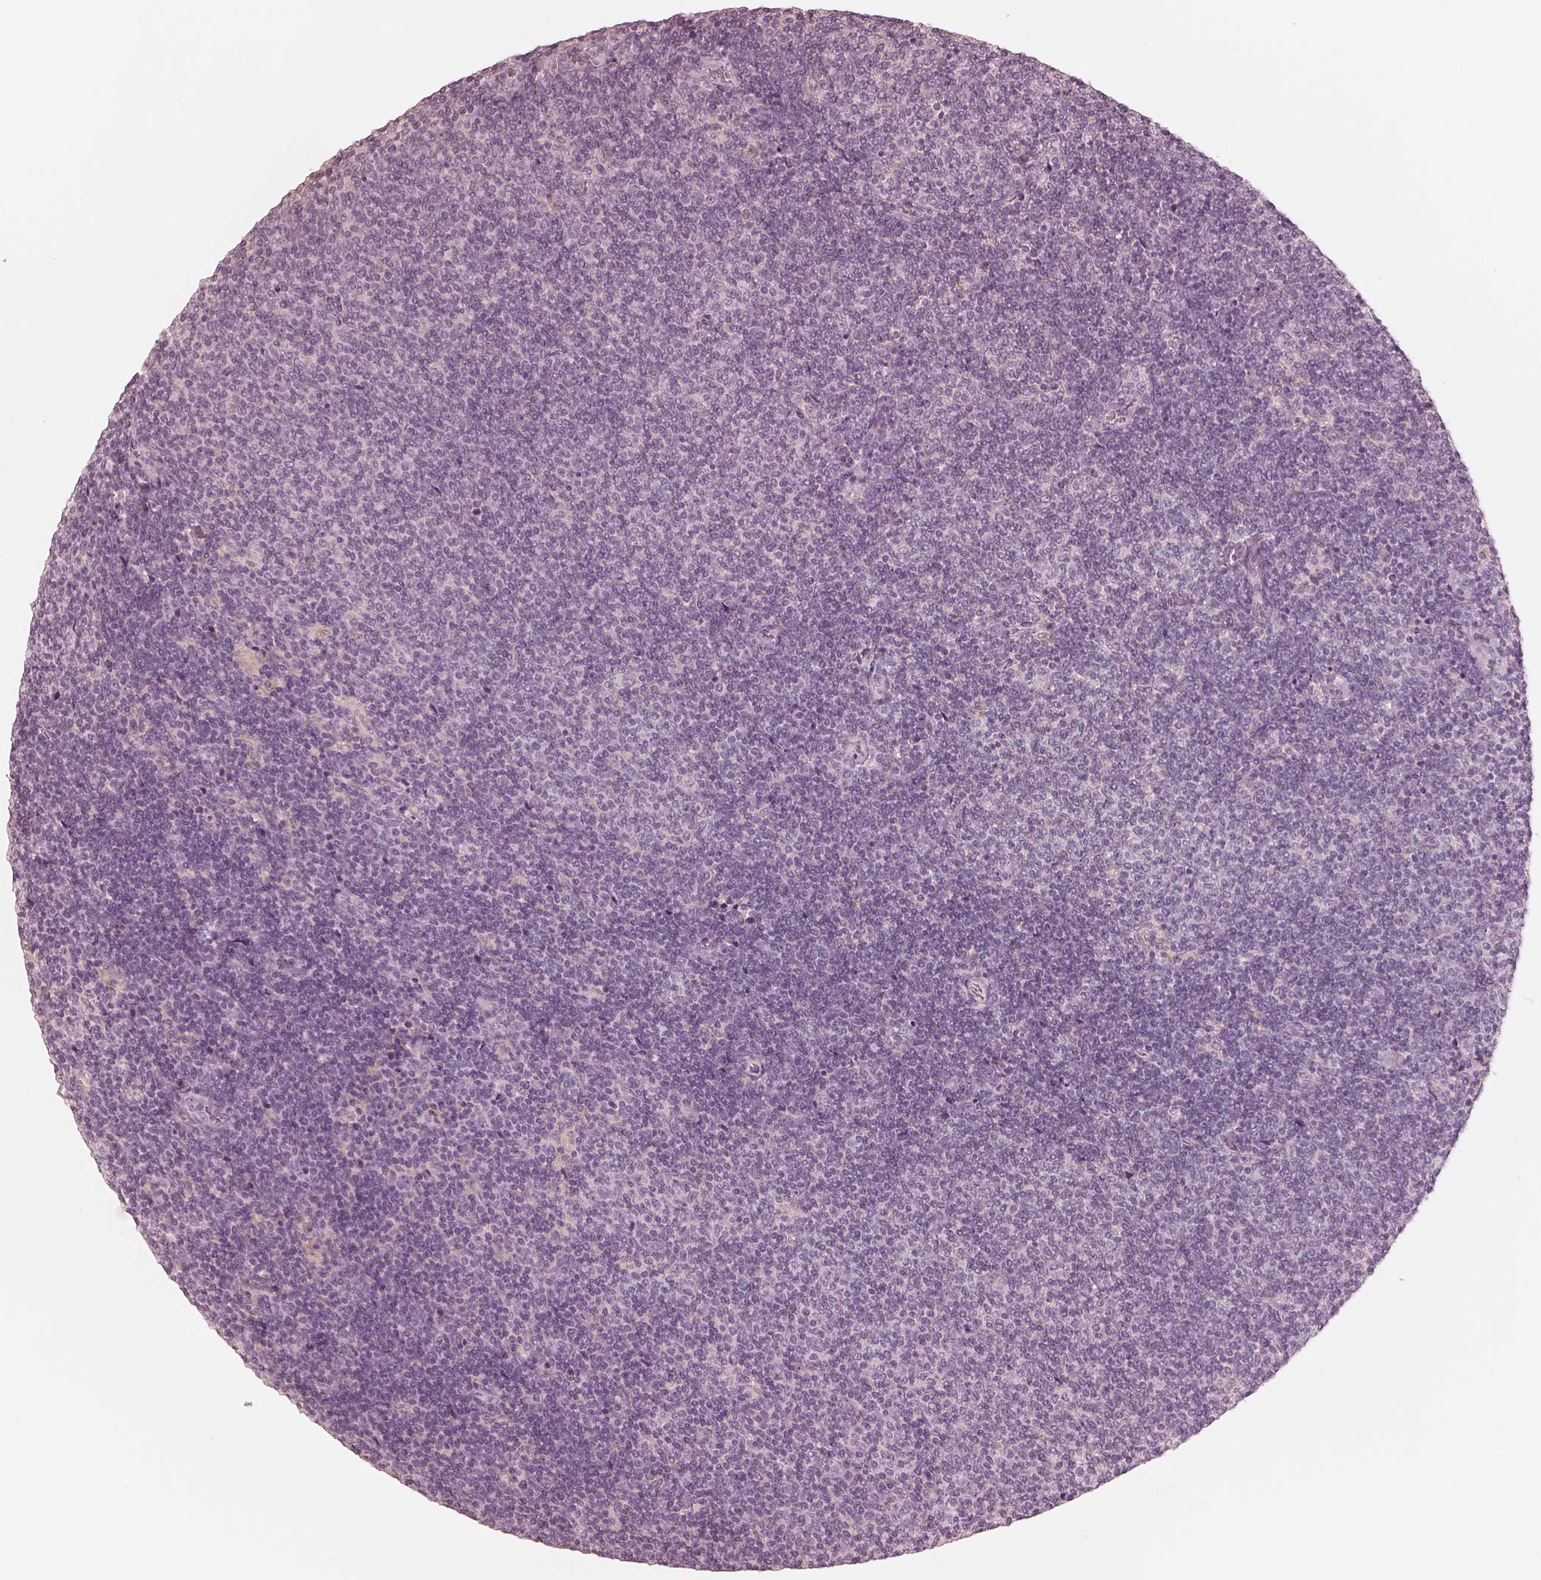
{"staining": {"intensity": "negative", "quantity": "none", "location": "none"}, "tissue": "lymphoma", "cell_type": "Tumor cells", "image_type": "cancer", "snomed": [{"axis": "morphology", "description": "Malignant lymphoma, non-Hodgkin's type, Low grade"}, {"axis": "topography", "description": "Lymph node"}], "caption": "Lymphoma was stained to show a protein in brown. There is no significant expression in tumor cells. (DAB immunohistochemistry visualized using brightfield microscopy, high magnification).", "gene": "CALR3", "patient": {"sex": "male", "age": 52}}